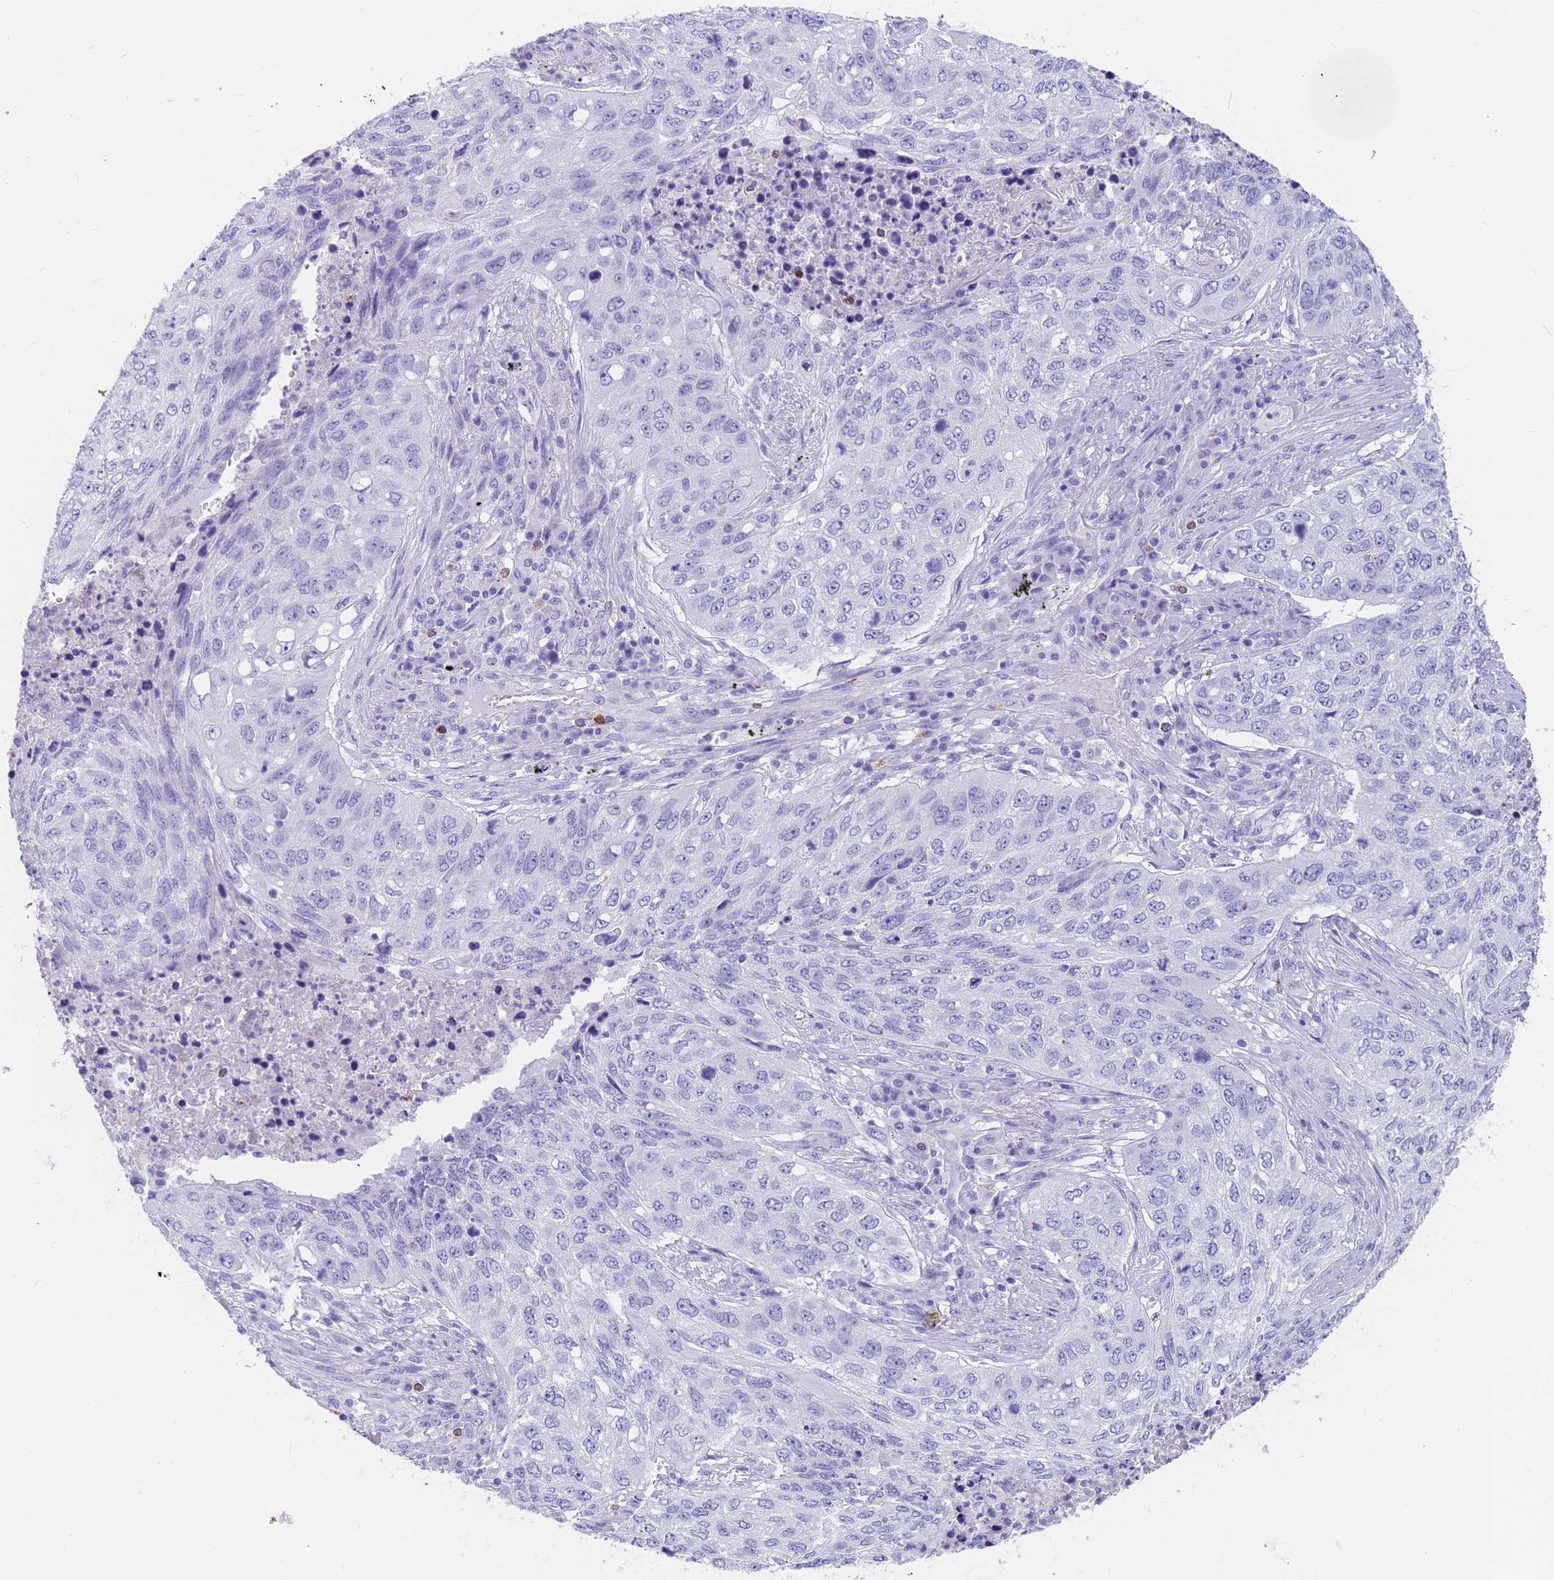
{"staining": {"intensity": "negative", "quantity": "none", "location": "none"}, "tissue": "lung cancer", "cell_type": "Tumor cells", "image_type": "cancer", "snomed": [{"axis": "morphology", "description": "Squamous cell carcinoma, NOS"}, {"axis": "topography", "description": "Lung"}], "caption": "DAB immunohistochemical staining of squamous cell carcinoma (lung) exhibits no significant expression in tumor cells.", "gene": "RNASE2", "patient": {"sex": "female", "age": 63}}